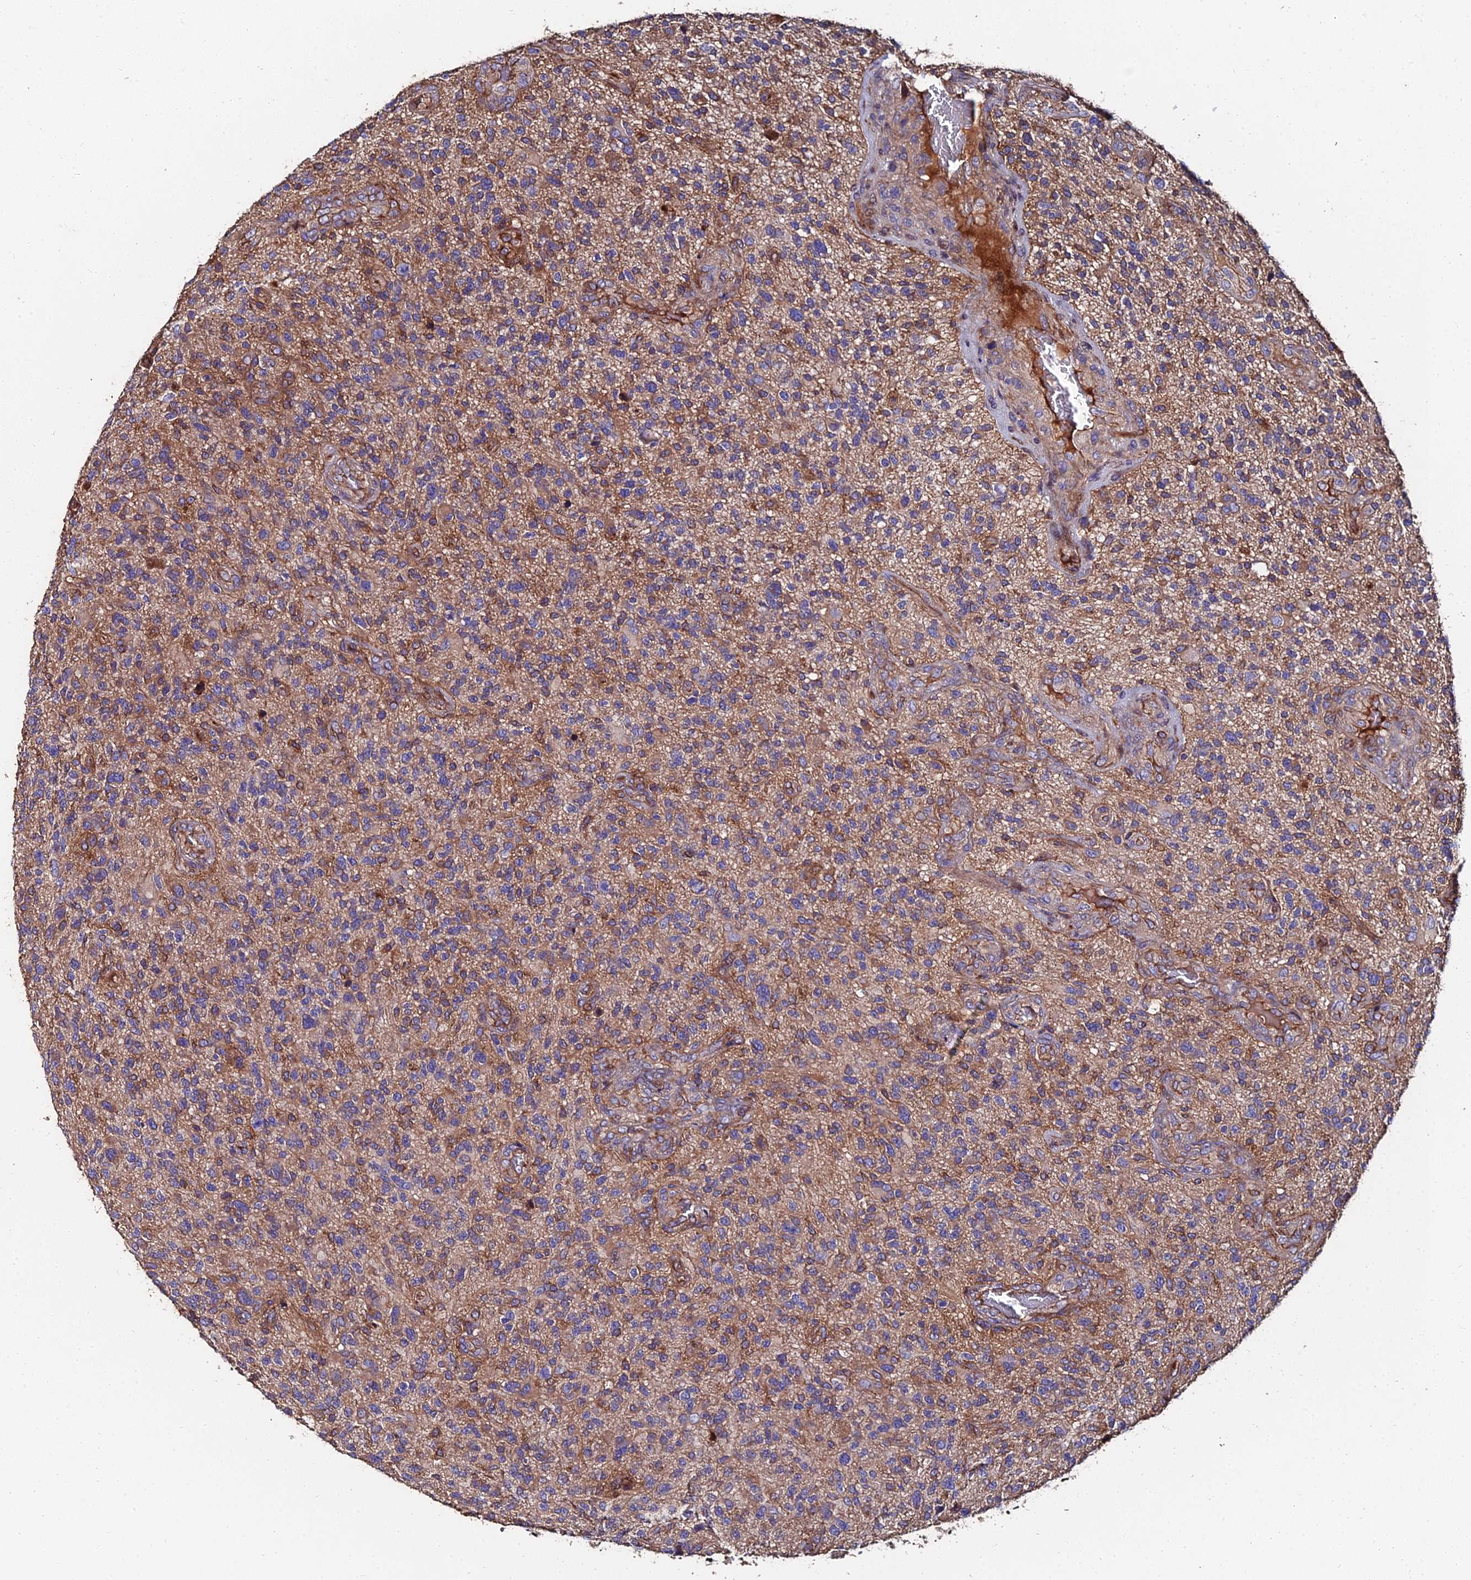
{"staining": {"intensity": "weak", "quantity": "25%-75%", "location": "cytoplasmic/membranous"}, "tissue": "glioma", "cell_type": "Tumor cells", "image_type": "cancer", "snomed": [{"axis": "morphology", "description": "Glioma, malignant, High grade"}, {"axis": "topography", "description": "Brain"}], "caption": "IHC photomicrograph of human malignant high-grade glioma stained for a protein (brown), which demonstrates low levels of weak cytoplasmic/membranous expression in about 25%-75% of tumor cells.", "gene": "EXT1", "patient": {"sex": "male", "age": 47}}